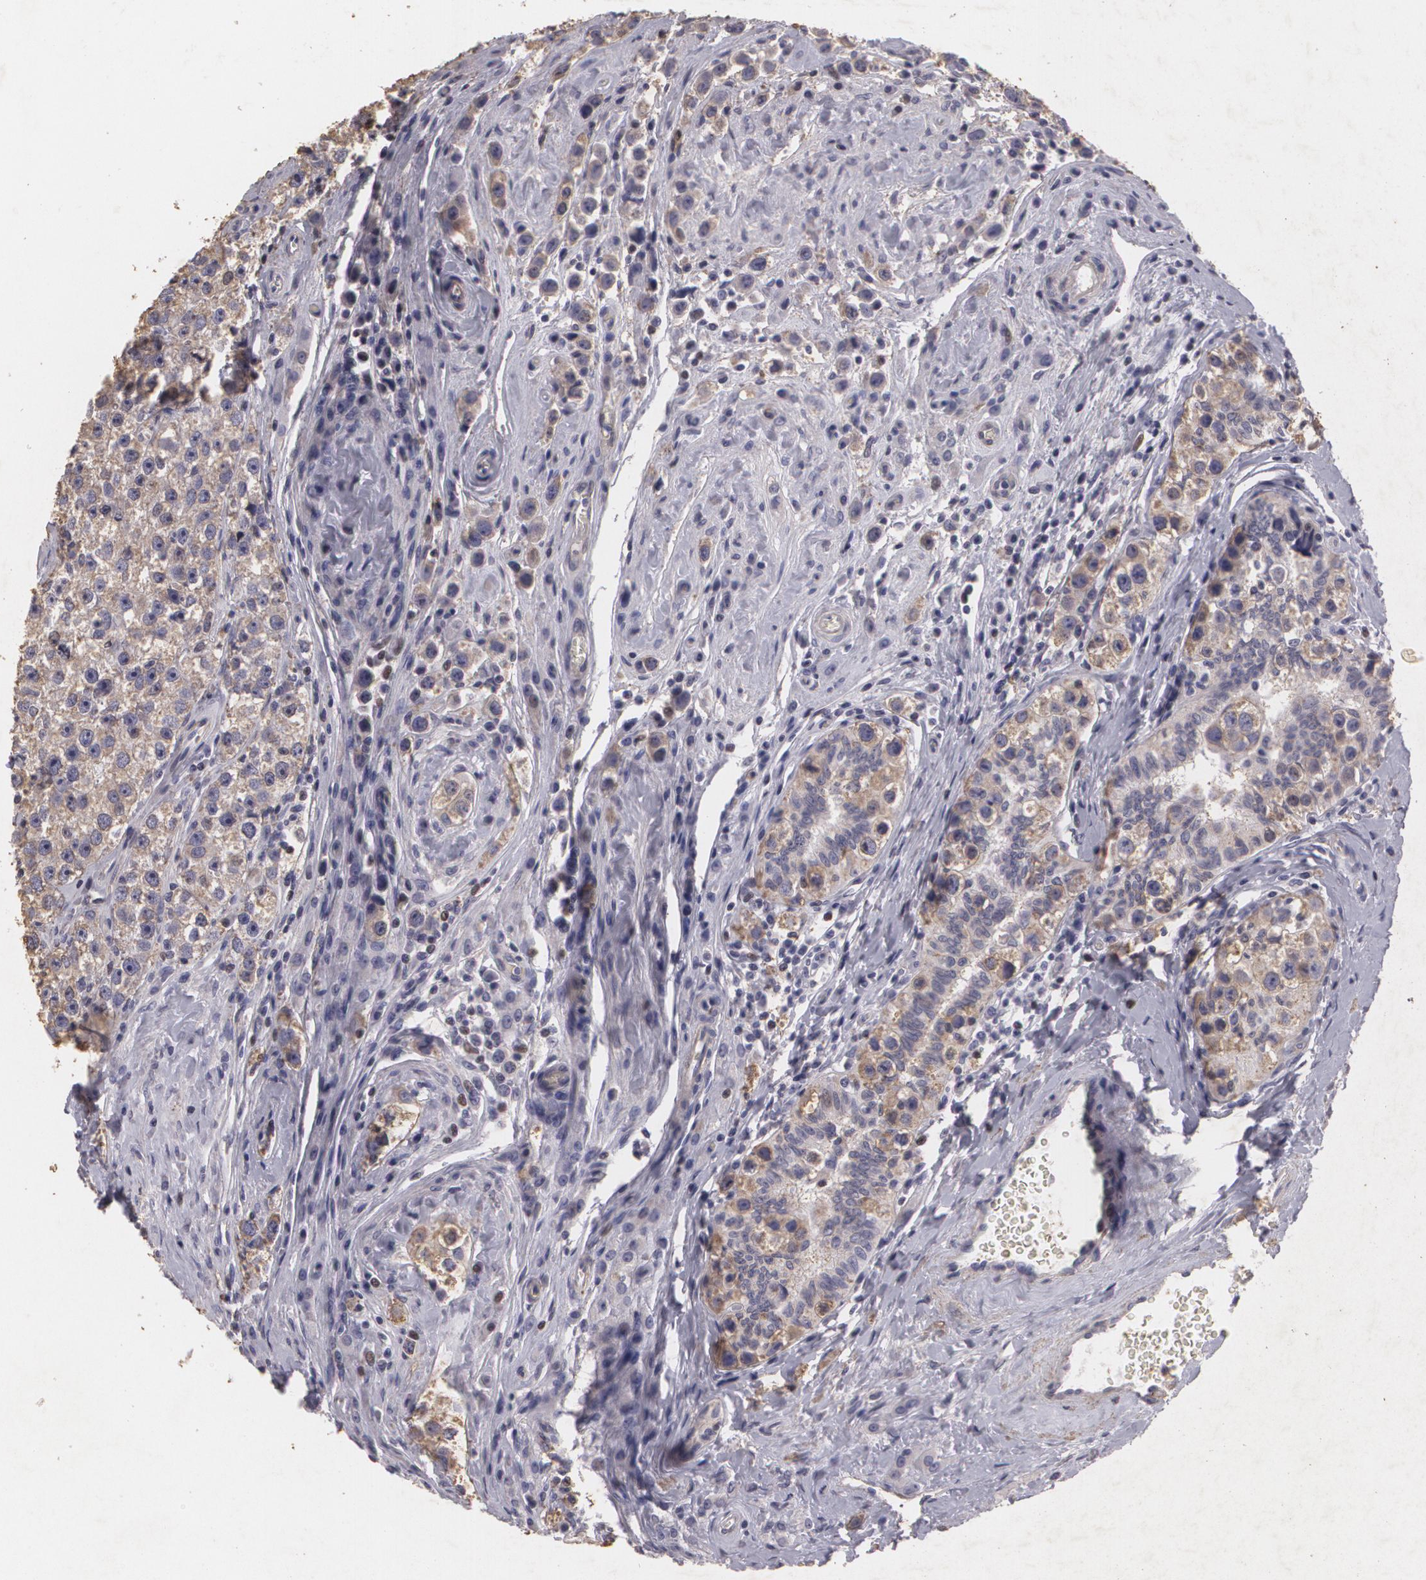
{"staining": {"intensity": "weak", "quantity": ">75%", "location": "cytoplasmic/membranous"}, "tissue": "testis cancer", "cell_type": "Tumor cells", "image_type": "cancer", "snomed": [{"axis": "morphology", "description": "Seminoma, NOS"}, {"axis": "topography", "description": "Testis"}], "caption": "IHC (DAB (3,3'-diaminobenzidine)) staining of human testis cancer (seminoma) shows weak cytoplasmic/membranous protein positivity in about >75% of tumor cells.", "gene": "KCNA4", "patient": {"sex": "male", "age": 32}}